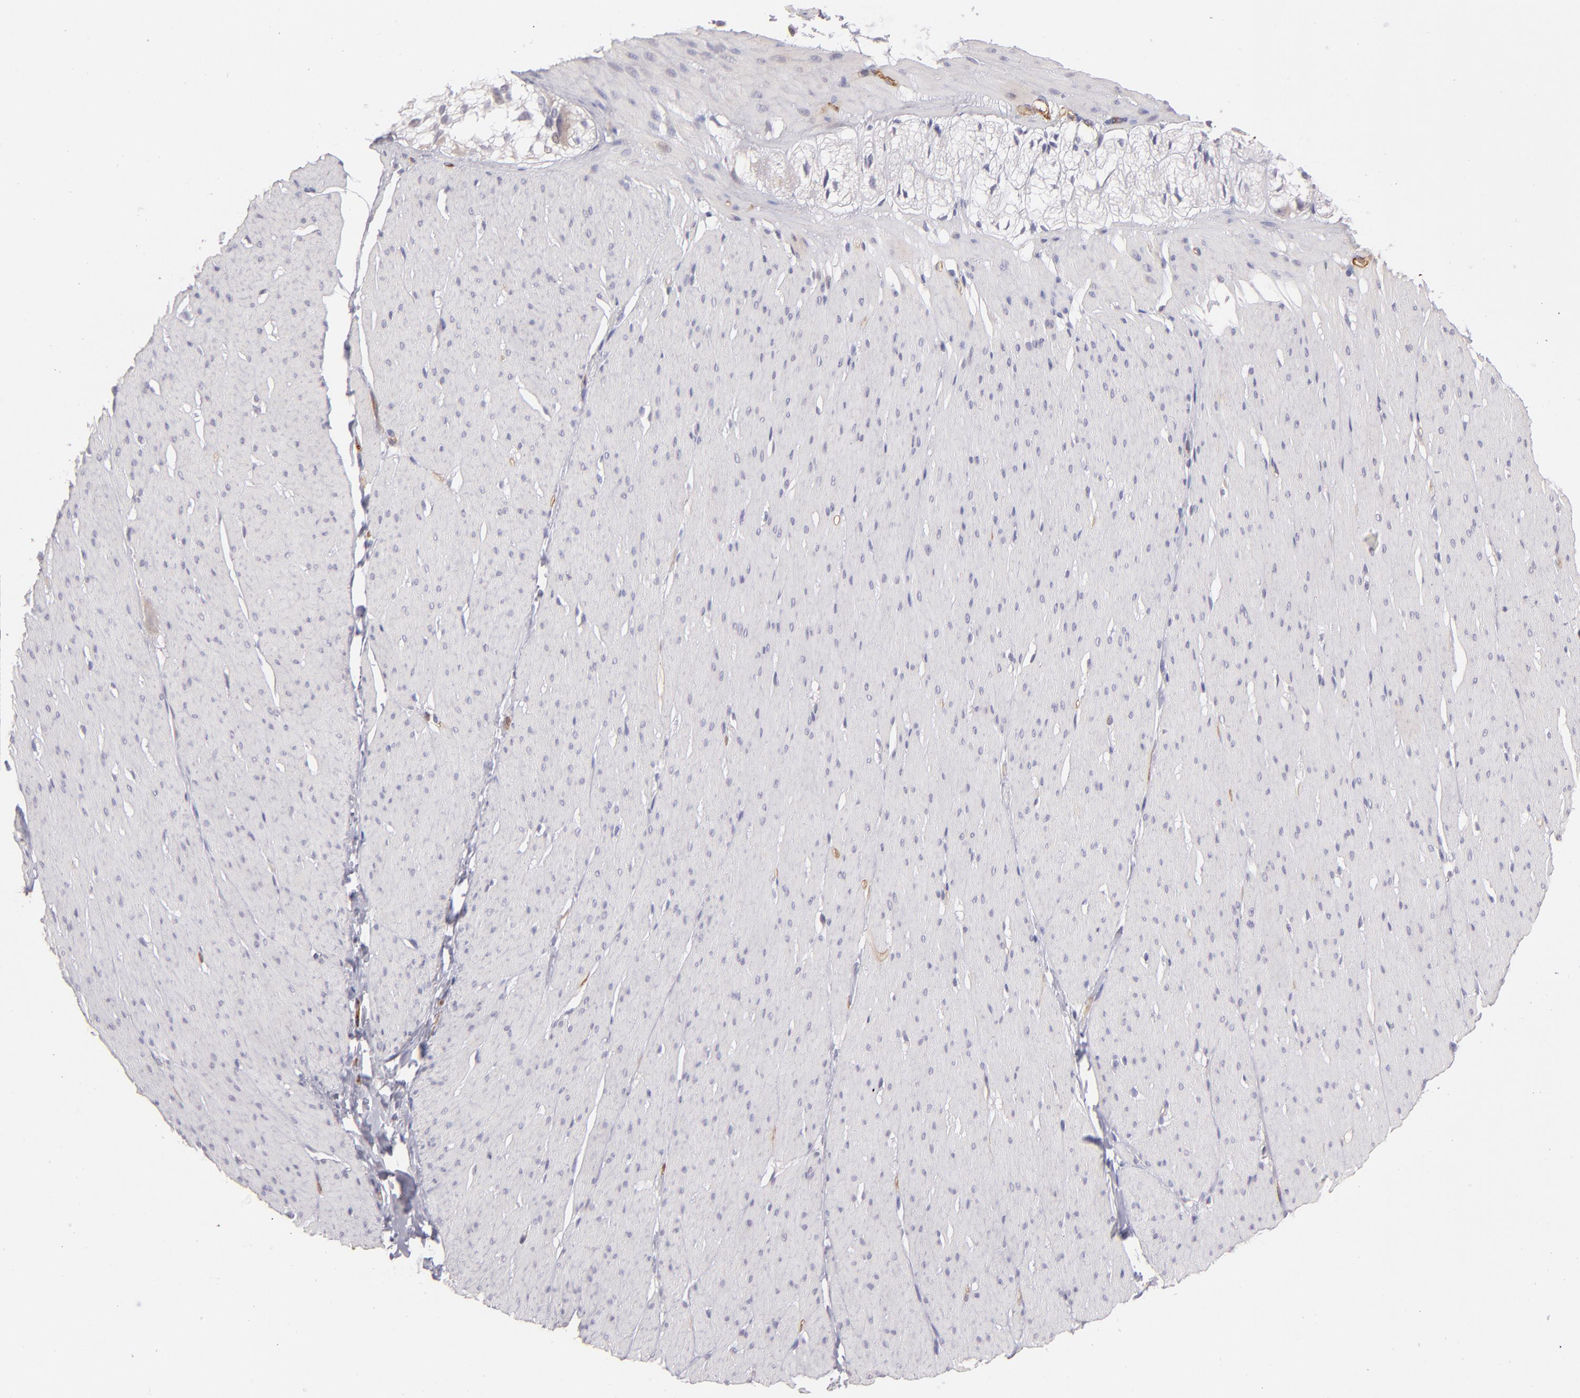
{"staining": {"intensity": "negative", "quantity": "none", "location": "none"}, "tissue": "smooth muscle", "cell_type": "Smooth muscle cells", "image_type": "normal", "snomed": [{"axis": "morphology", "description": "Normal tissue, NOS"}, {"axis": "topography", "description": "Smooth muscle"}, {"axis": "topography", "description": "Colon"}], "caption": "DAB immunohistochemical staining of unremarkable human smooth muscle reveals no significant staining in smooth muscle cells. (DAB (3,3'-diaminobenzidine) immunohistochemistry (IHC), high magnification).", "gene": "THBD", "patient": {"sex": "male", "age": 67}}